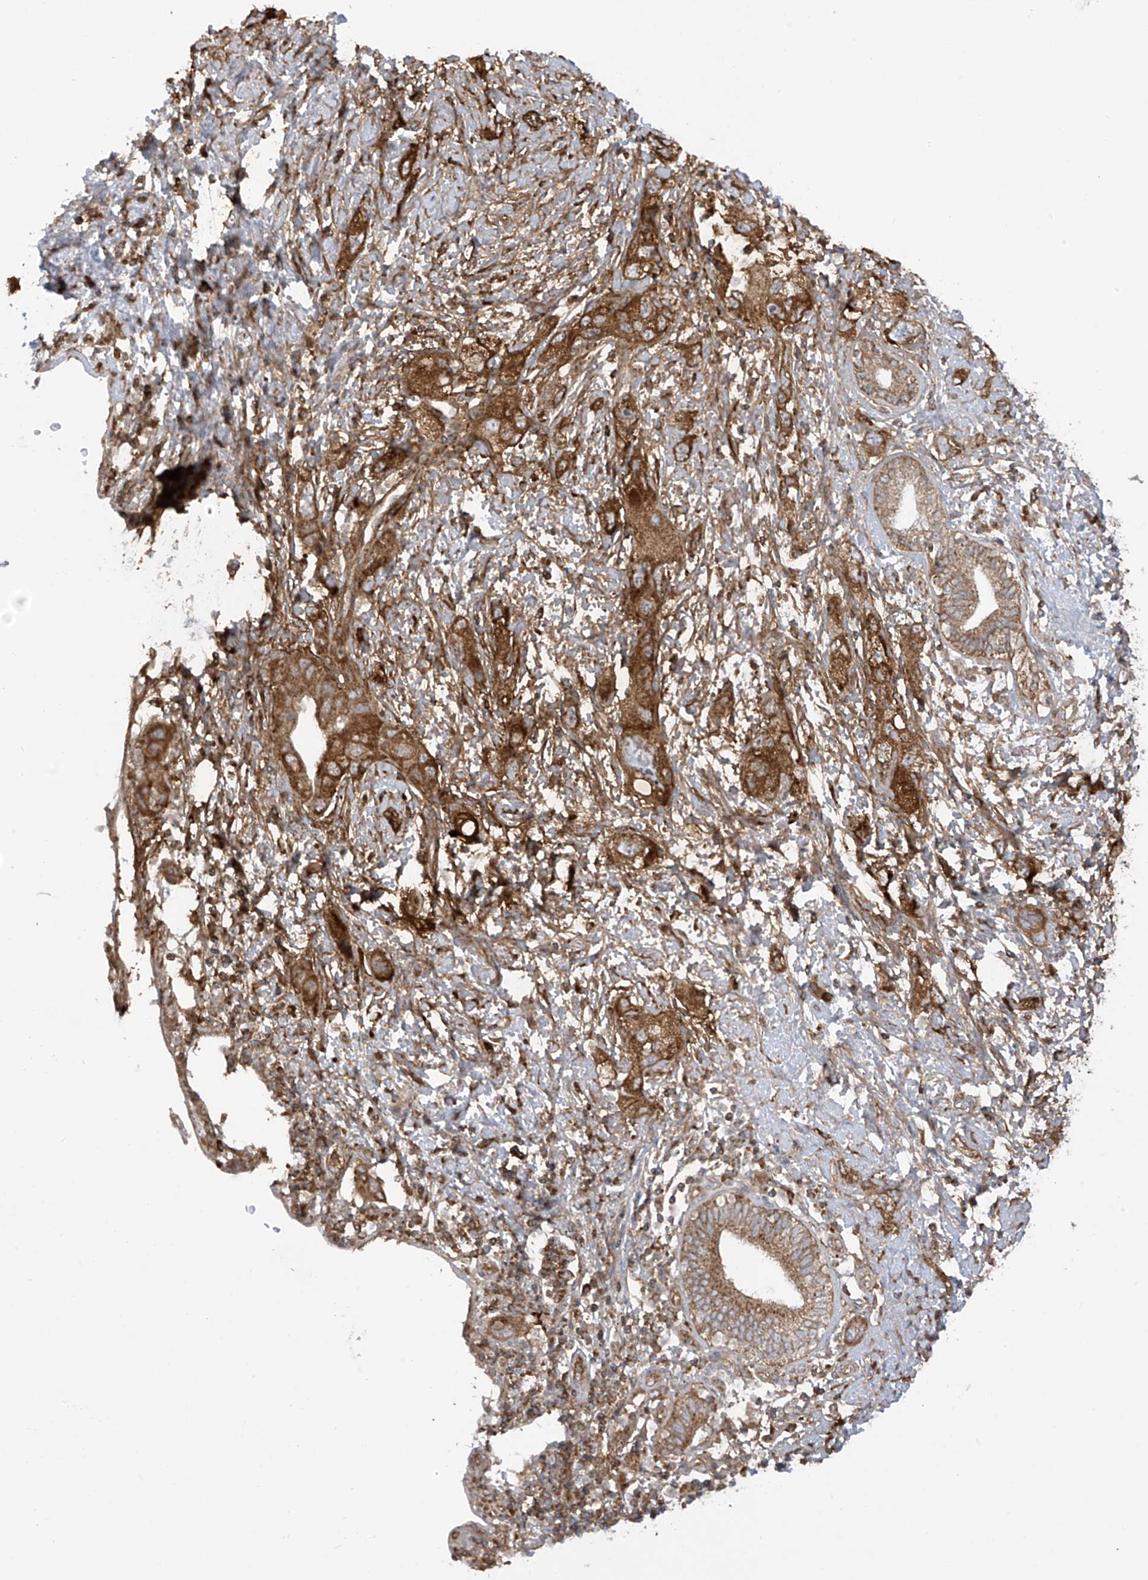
{"staining": {"intensity": "strong", "quantity": ">75%", "location": "cytoplasmic/membranous"}, "tissue": "pancreatic cancer", "cell_type": "Tumor cells", "image_type": "cancer", "snomed": [{"axis": "morphology", "description": "Adenocarcinoma, NOS"}, {"axis": "topography", "description": "Pancreas"}], "caption": "Tumor cells demonstrate high levels of strong cytoplasmic/membranous expression in approximately >75% of cells in human pancreatic cancer (adenocarcinoma). The staining was performed using DAB to visualize the protein expression in brown, while the nuclei were stained in blue with hematoxylin (Magnification: 20x).", "gene": "REPS1", "patient": {"sex": "female", "age": 73}}